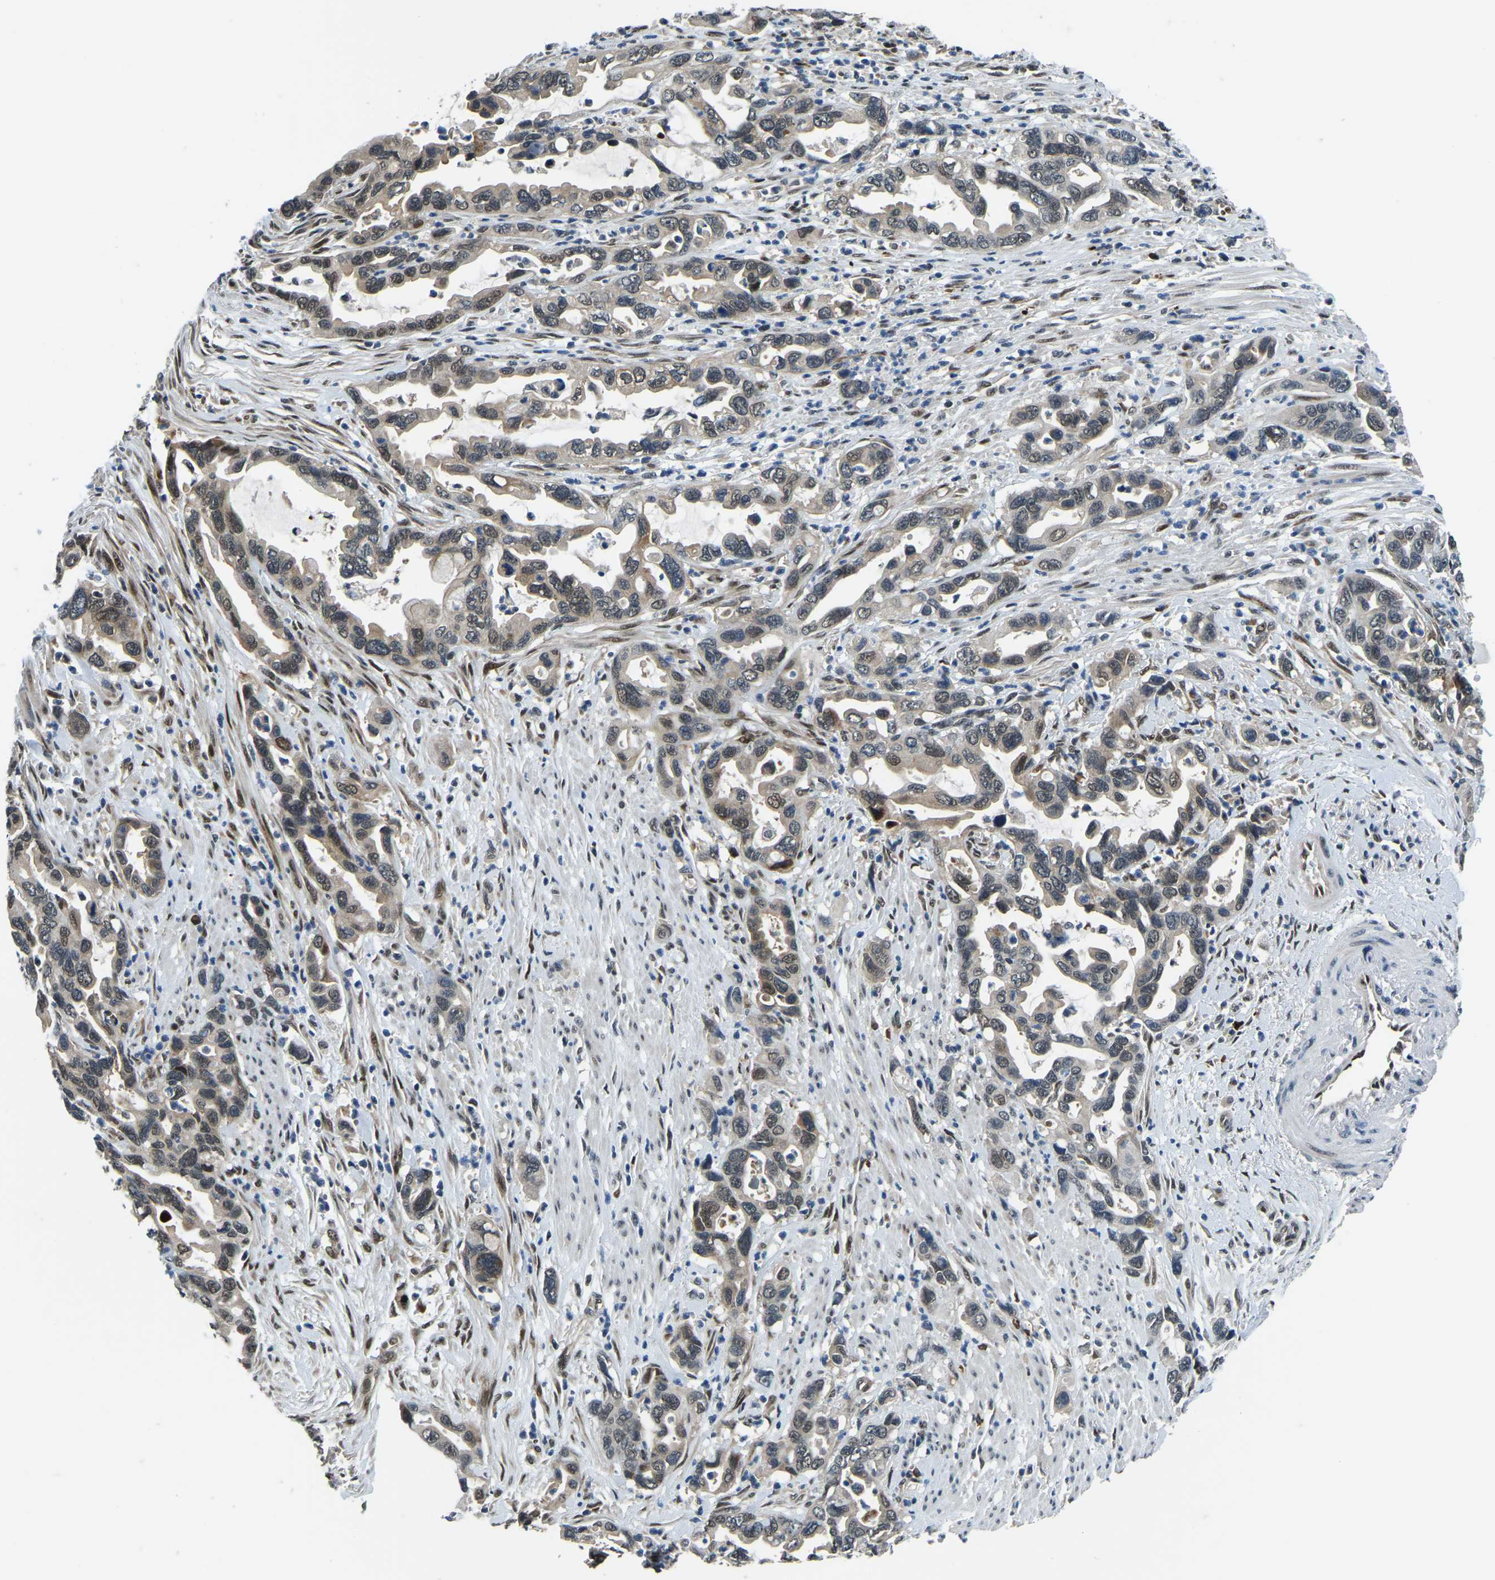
{"staining": {"intensity": "moderate", "quantity": "25%-75%", "location": "cytoplasmic/membranous,nuclear"}, "tissue": "pancreatic cancer", "cell_type": "Tumor cells", "image_type": "cancer", "snomed": [{"axis": "morphology", "description": "Adenocarcinoma, NOS"}, {"axis": "topography", "description": "Pancreas"}], "caption": "Protein expression by immunohistochemistry (IHC) exhibits moderate cytoplasmic/membranous and nuclear expression in approximately 25%-75% of tumor cells in pancreatic cancer (adenocarcinoma).", "gene": "ING2", "patient": {"sex": "female", "age": 70}}